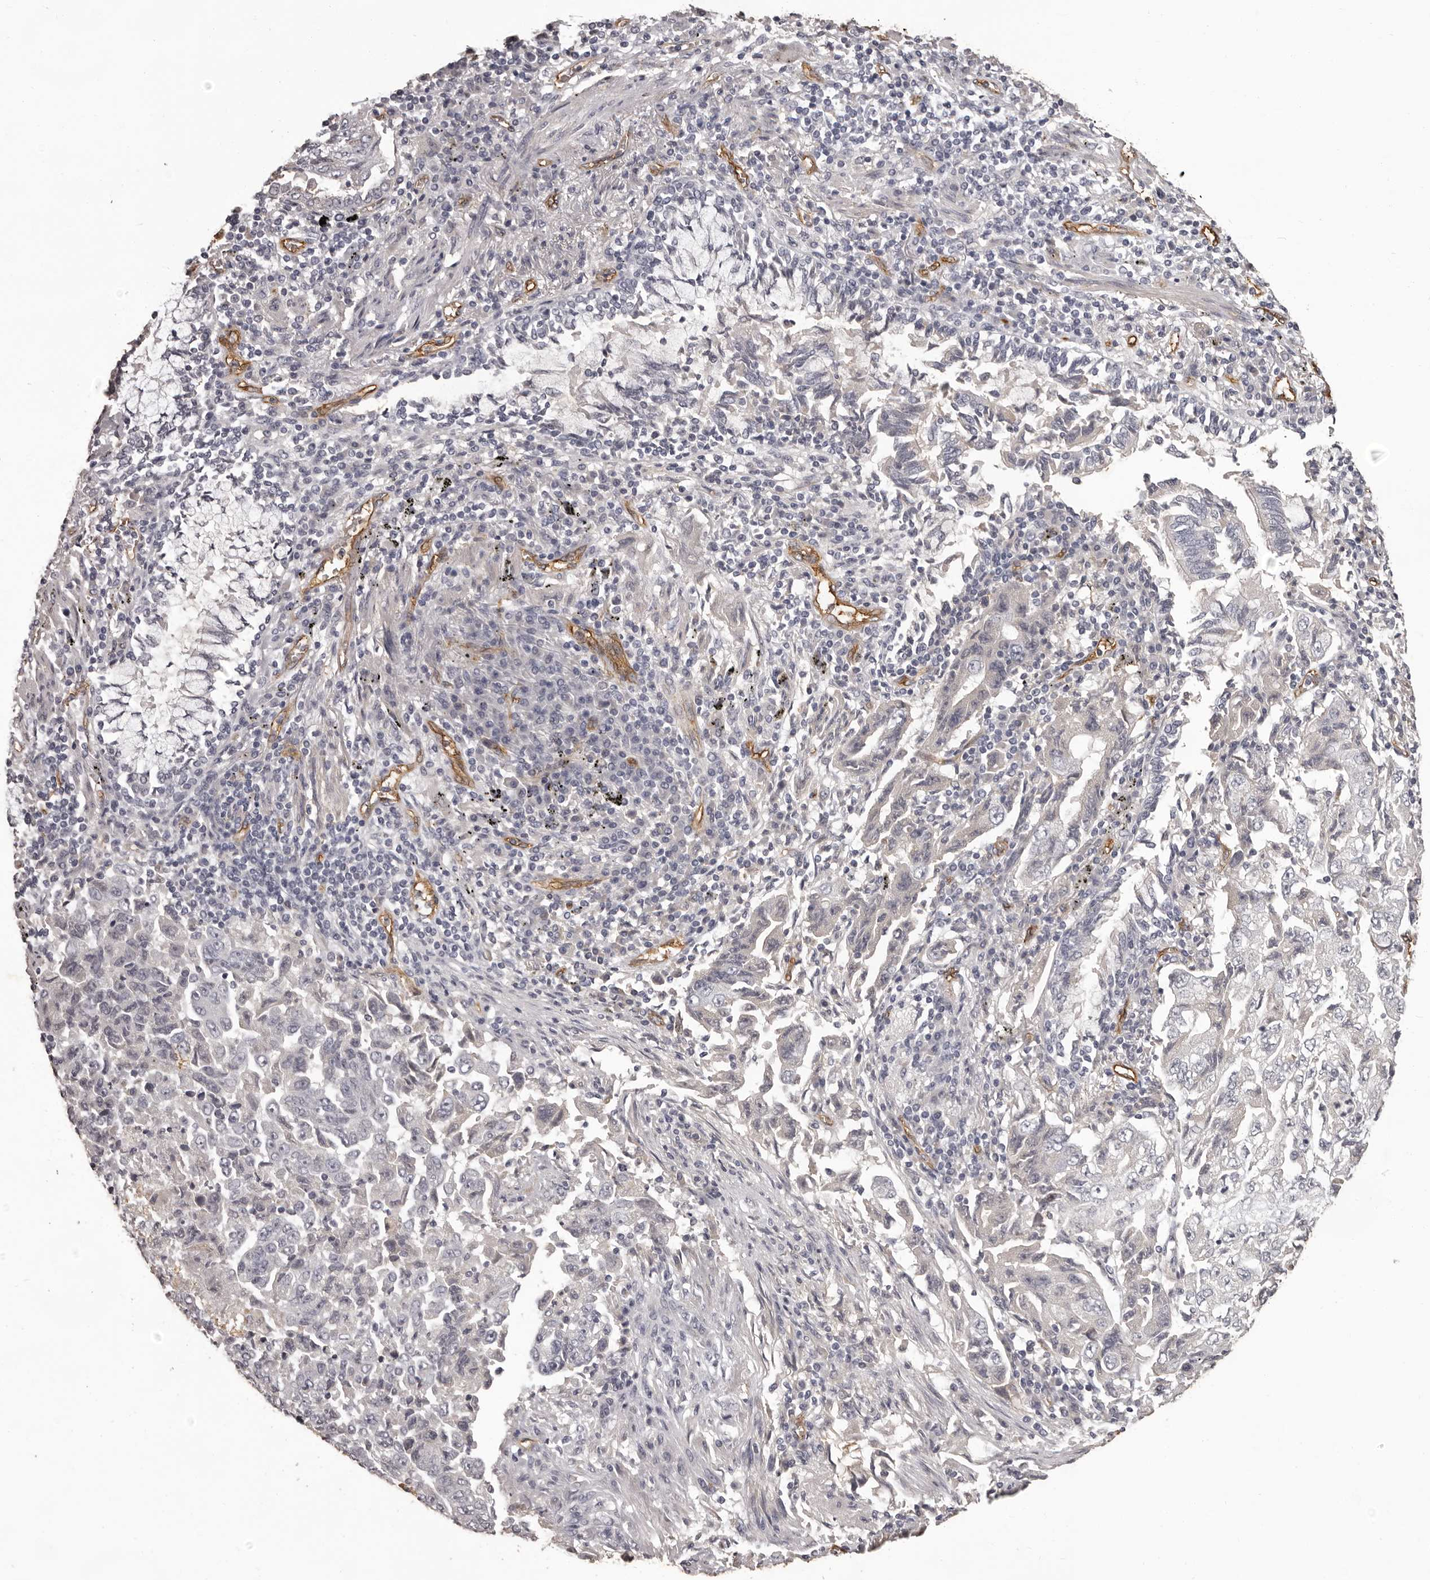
{"staining": {"intensity": "negative", "quantity": "none", "location": "none"}, "tissue": "lung cancer", "cell_type": "Tumor cells", "image_type": "cancer", "snomed": [{"axis": "morphology", "description": "Adenocarcinoma, NOS"}, {"axis": "topography", "description": "Lung"}], "caption": "This is an immunohistochemistry (IHC) photomicrograph of lung cancer (adenocarcinoma). There is no staining in tumor cells.", "gene": "GPR78", "patient": {"sex": "female", "age": 51}}